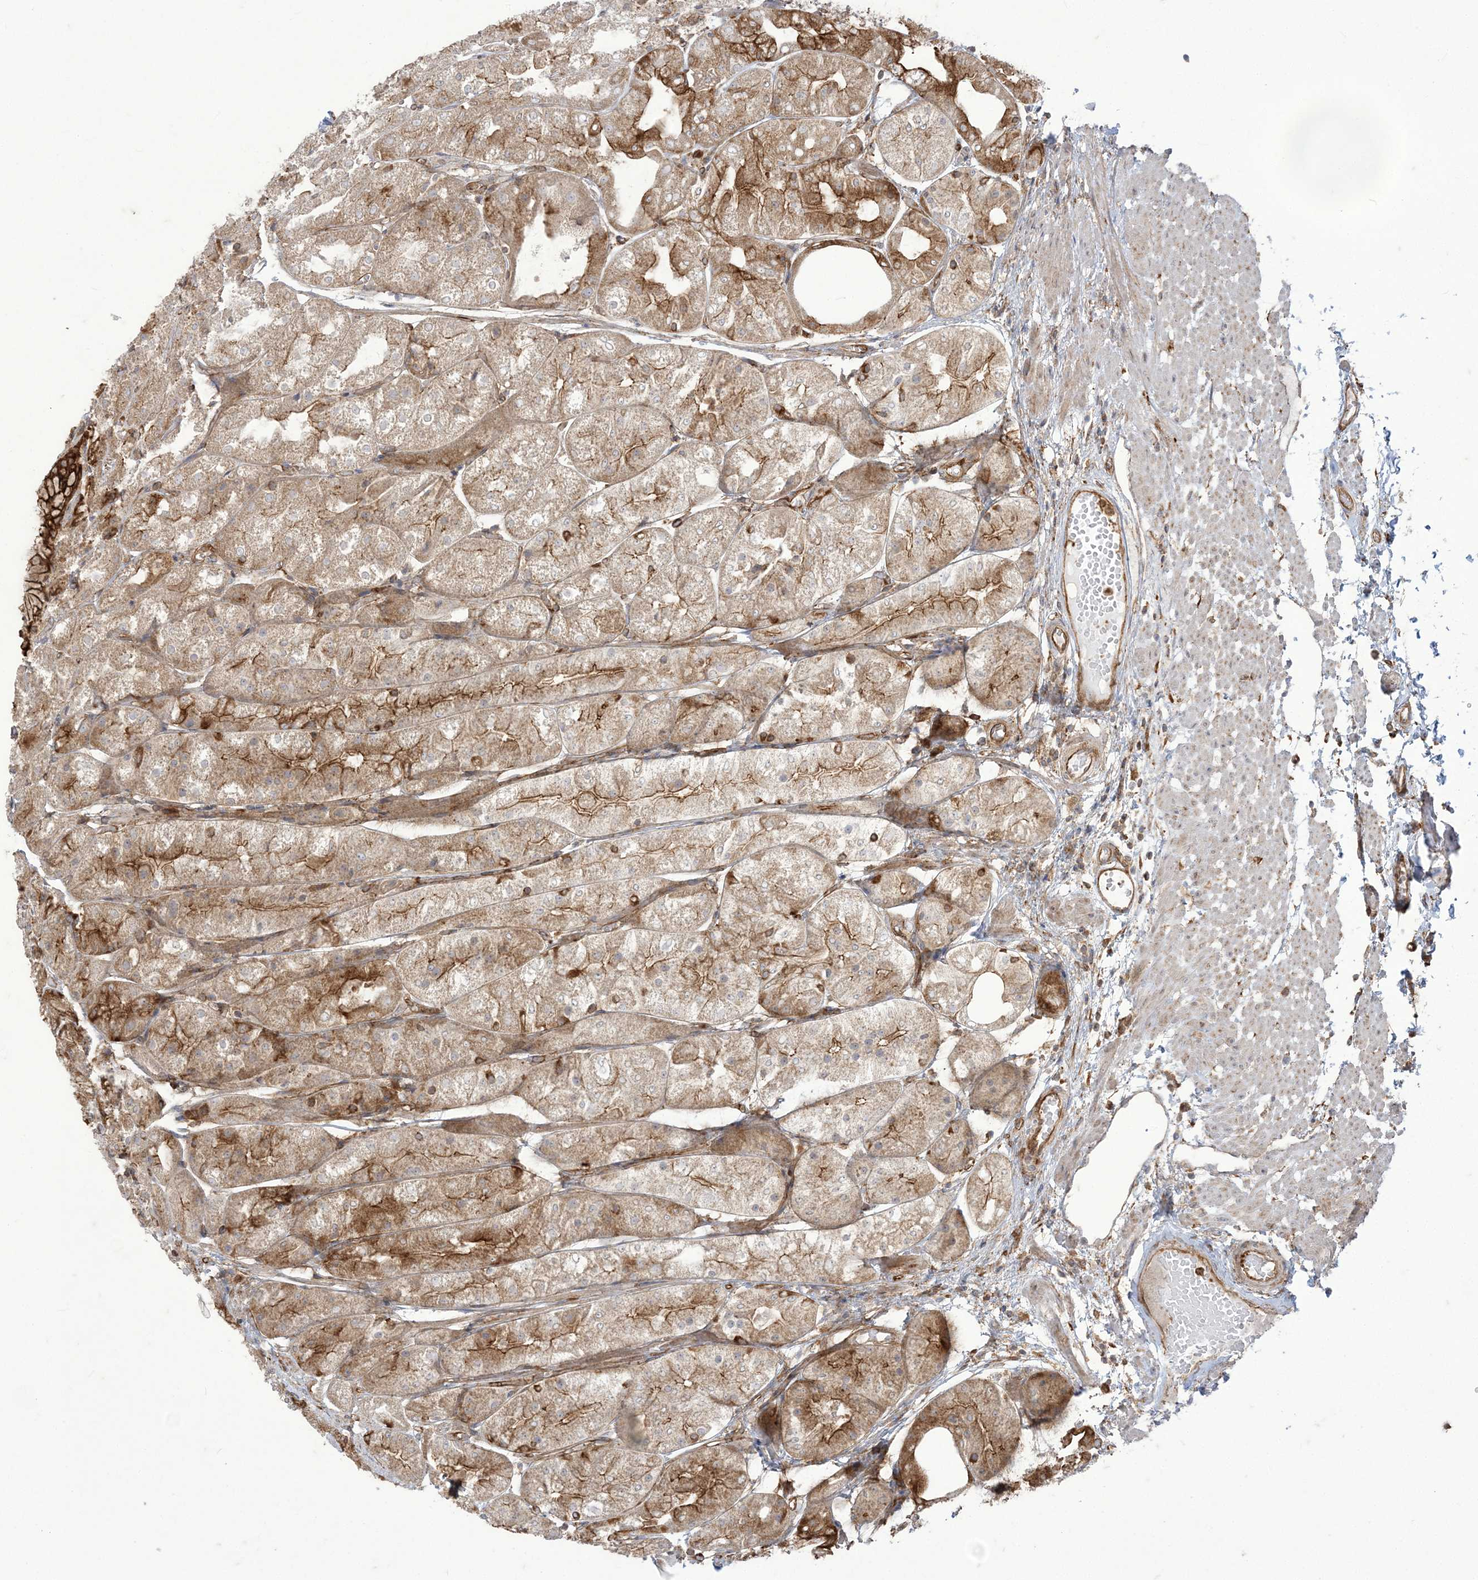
{"staining": {"intensity": "moderate", "quantity": ">75%", "location": "cytoplasmic/membranous"}, "tissue": "stomach", "cell_type": "Glandular cells", "image_type": "normal", "snomed": [{"axis": "morphology", "description": "Normal tissue, NOS"}, {"axis": "topography", "description": "Stomach, upper"}], "caption": "A high-resolution image shows immunohistochemistry (IHC) staining of benign stomach, which demonstrates moderate cytoplasmic/membranous expression in about >75% of glandular cells.", "gene": "DERL3", "patient": {"sex": "male", "age": 72}}